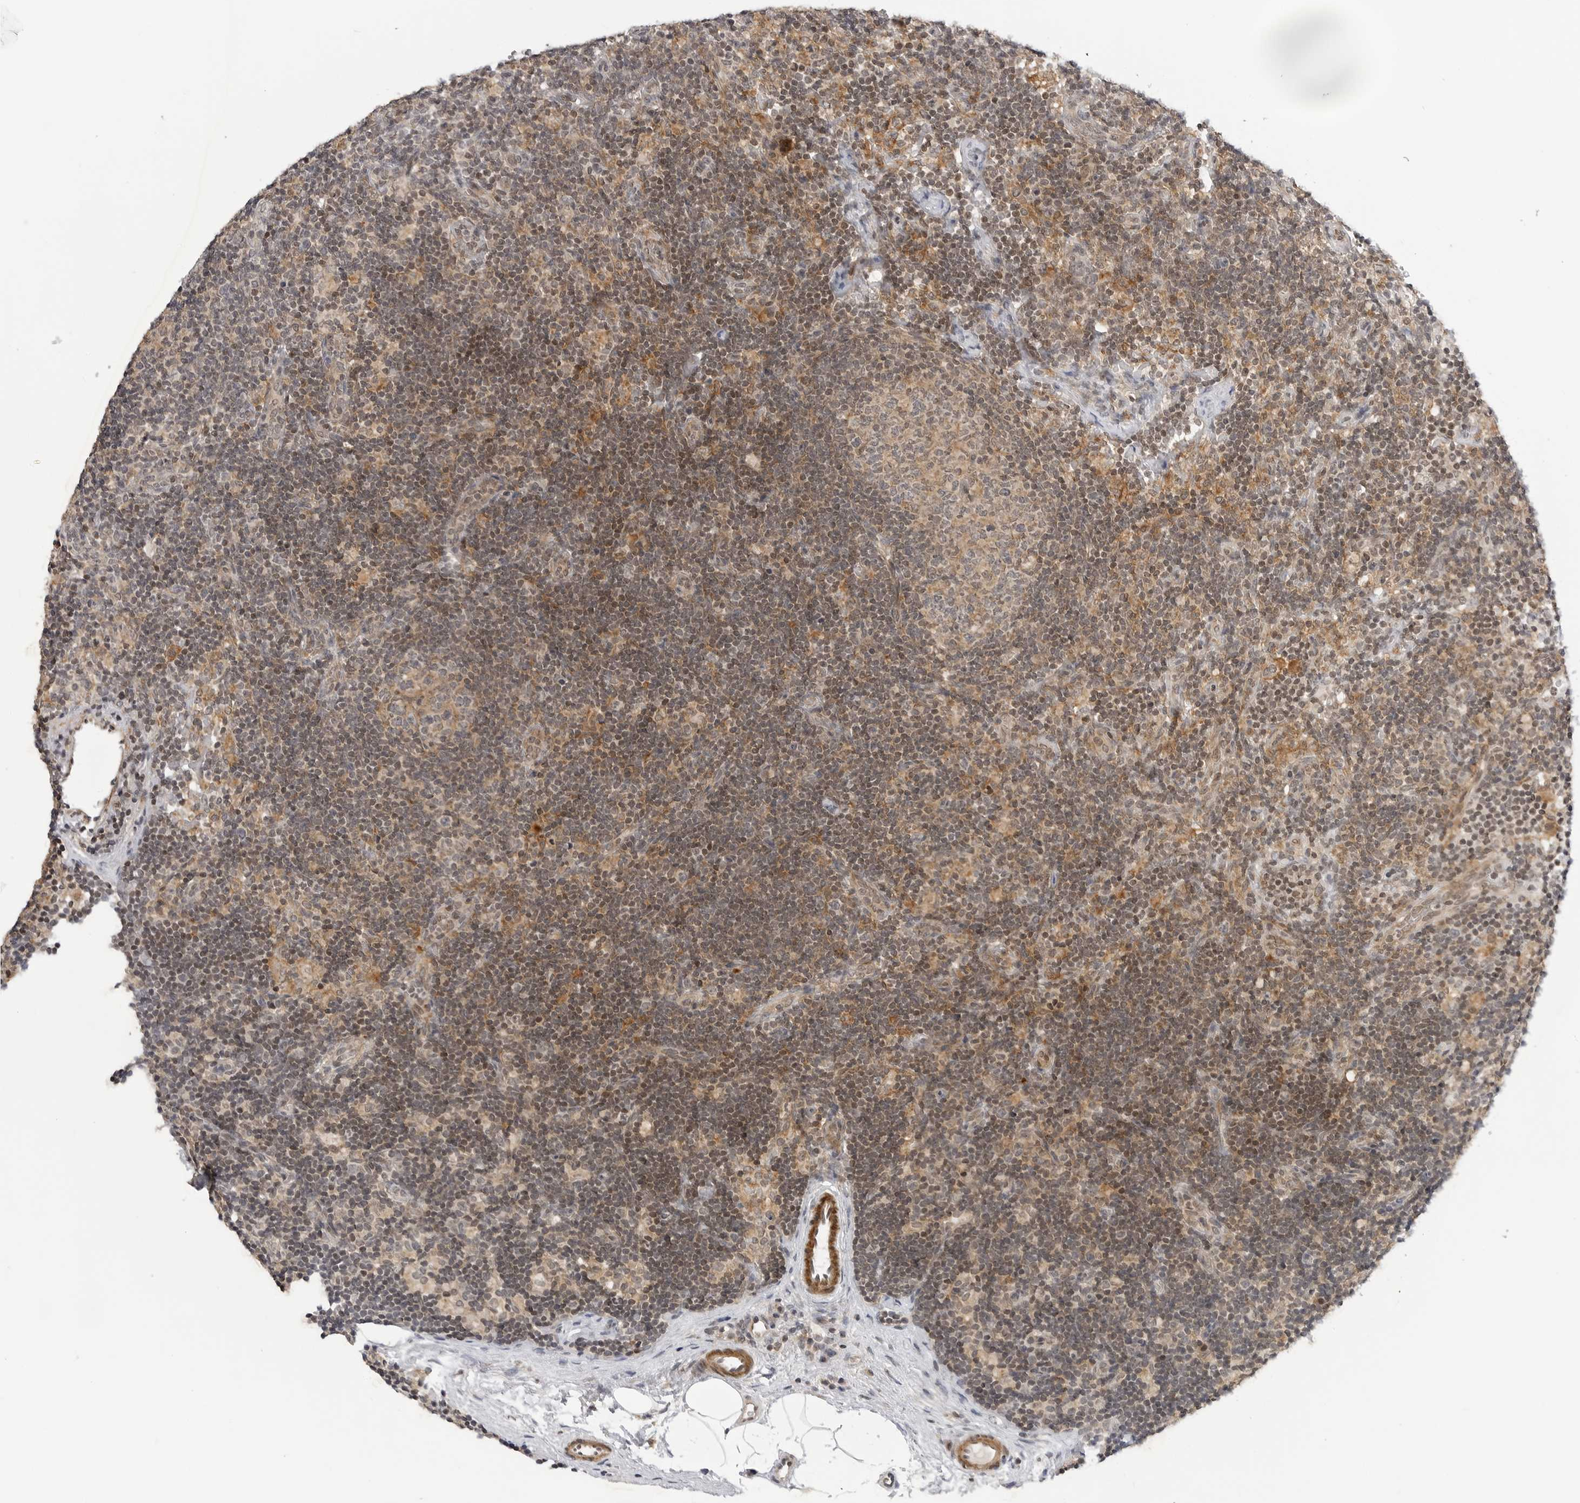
{"staining": {"intensity": "weak", "quantity": ">75%", "location": "cytoplasmic/membranous,nuclear"}, "tissue": "lymph node", "cell_type": "Germinal center cells", "image_type": "normal", "snomed": [{"axis": "morphology", "description": "Normal tissue, NOS"}, {"axis": "topography", "description": "Lymph node"}], "caption": "A high-resolution micrograph shows immunohistochemistry staining of unremarkable lymph node, which exhibits weak cytoplasmic/membranous,nuclear expression in approximately >75% of germinal center cells.", "gene": "MAP2K5", "patient": {"sex": "female", "age": 22}}